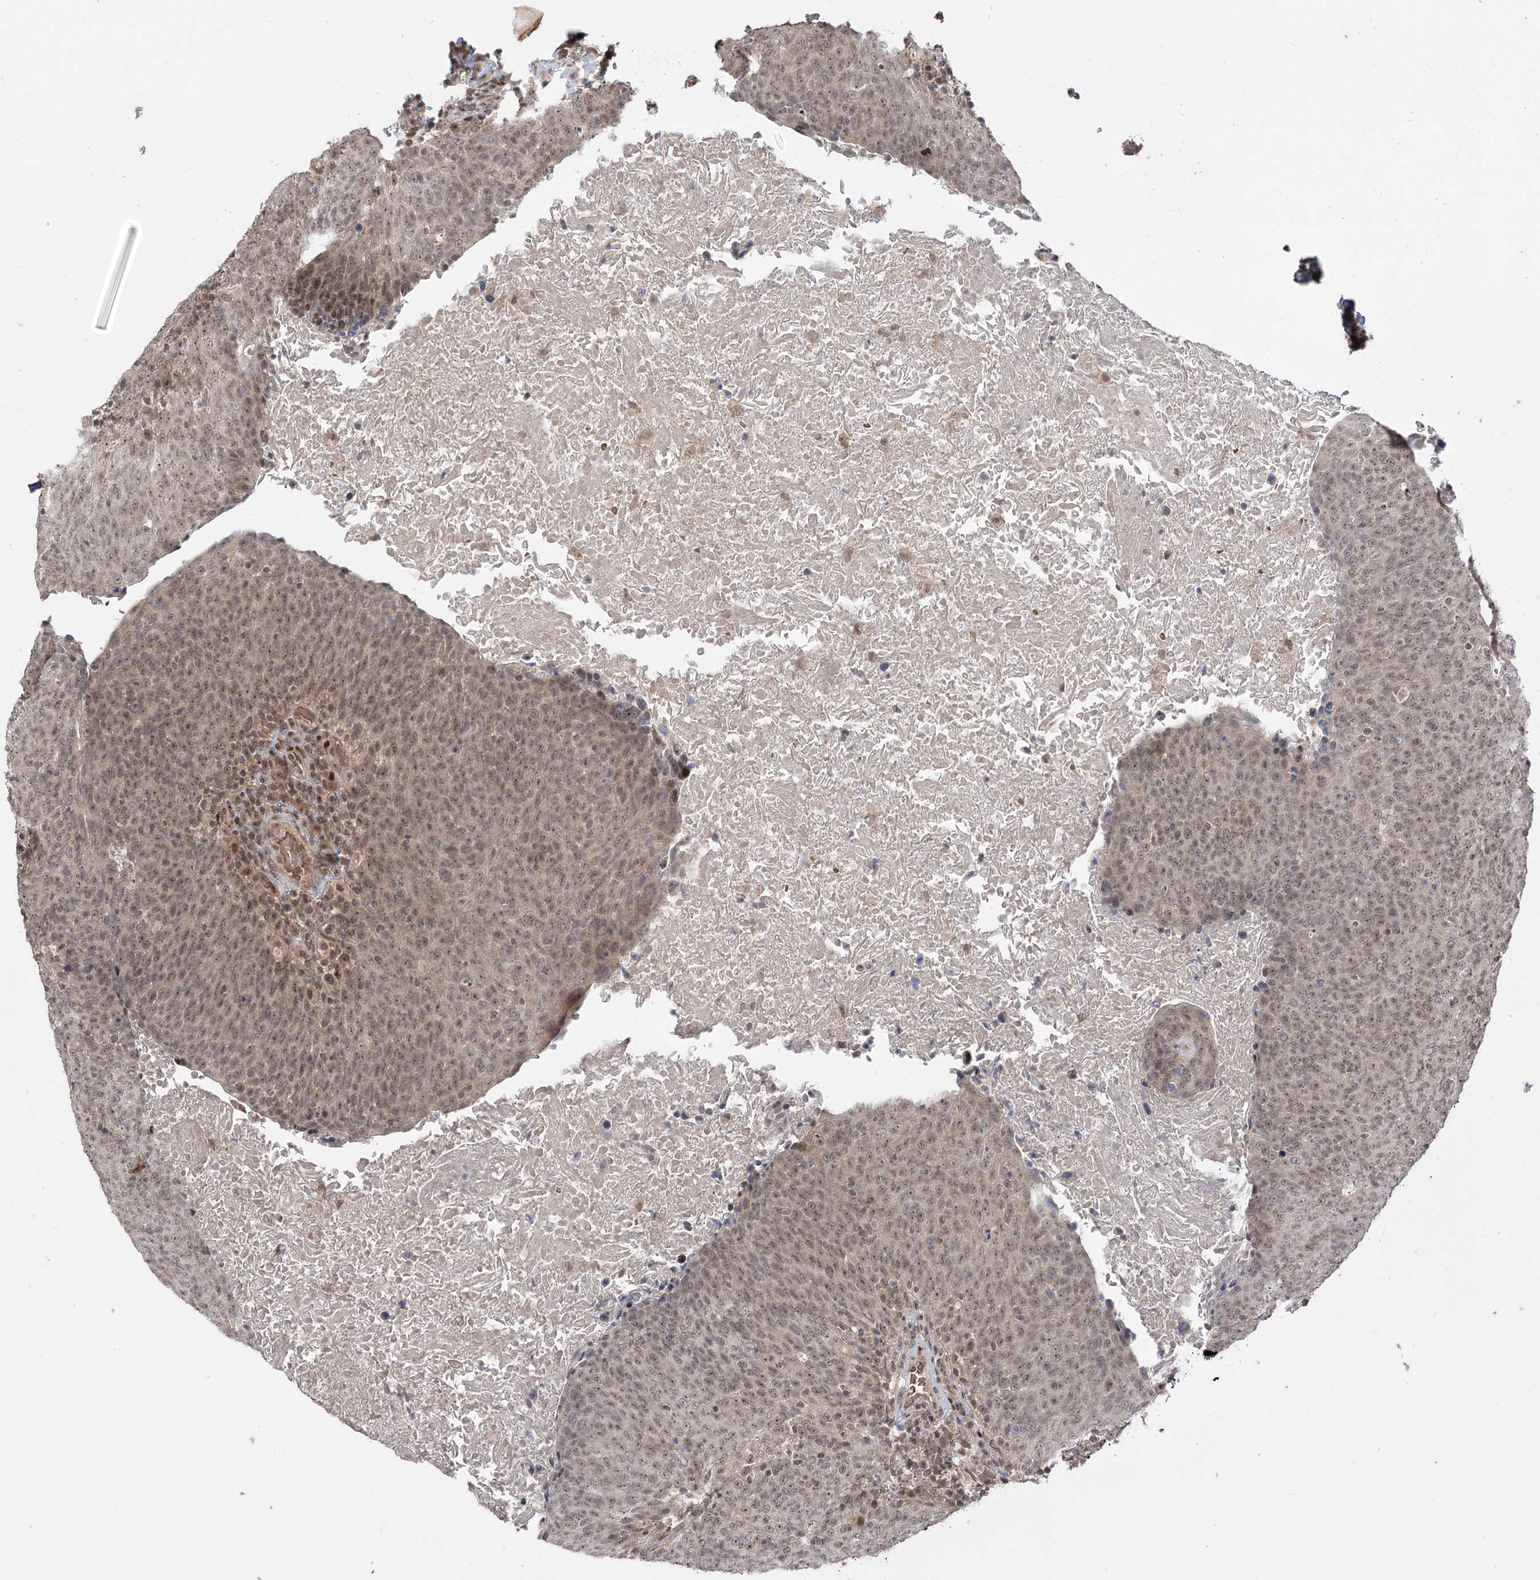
{"staining": {"intensity": "moderate", "quantity": ">75%", "location": "nuclear"}, "tissue": "head and neck cancer", "cell_type": "Tumor cells", "image_type": "cancer", "snomed": [{"axis": "morphology", "description": "Squamous cell carcinoma, NOS"}, {"axis": "morphology", "description": "Squamous cell carcinoma, metastatic, NOS"}, {"axis": "topography", "description": "Lymph node"}, {"axis": "topography", "description": "Head-Neck"}], "caption": "This is an image of IHC staining of head and neck cancer (squamous cell carcinoma), which shows moderate staining in the nuclear of tumor cells.", "gene": "HELQ", "patient": {"sex": "male", "age": 62}}